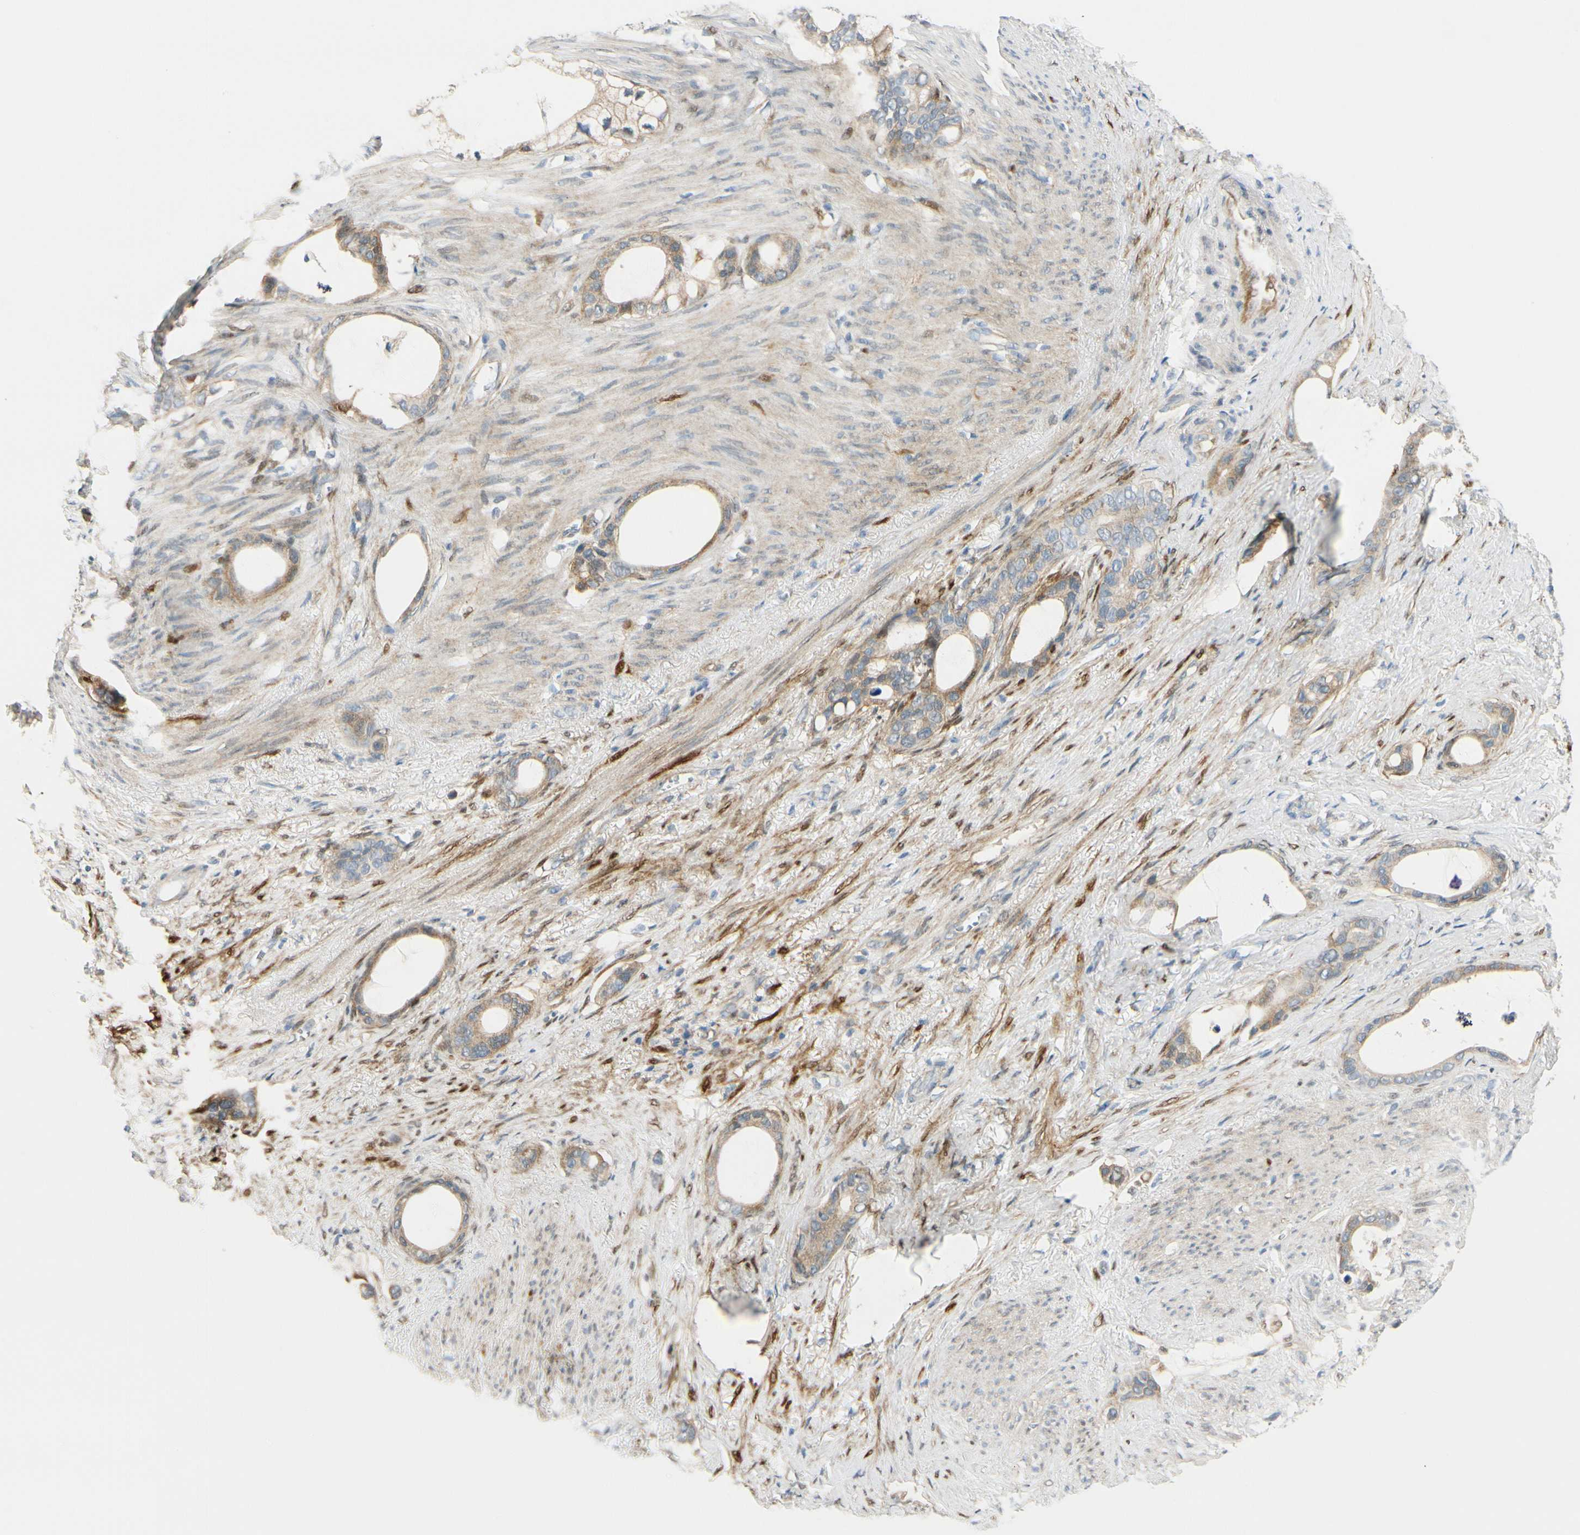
{"staining": {"intensity": "negative", "quantity": "none", "location": "none"}, "tissue": "stomach cancer", "cell_type": "Tumor cells", "image_type": "cancer", "snomed": [{"axis": "morphology", "description": "Adenocarcinoma, NOS"}, {"axis": "topography", "description": "Stomach"}], "caption": "Histopathology image shows no significant protein staining in tumor cells of stomach adenocarcinoma. Nuclei are stained in blue.", "gene": "FHL2", "patient": {"sex": "female", "age": 75}}